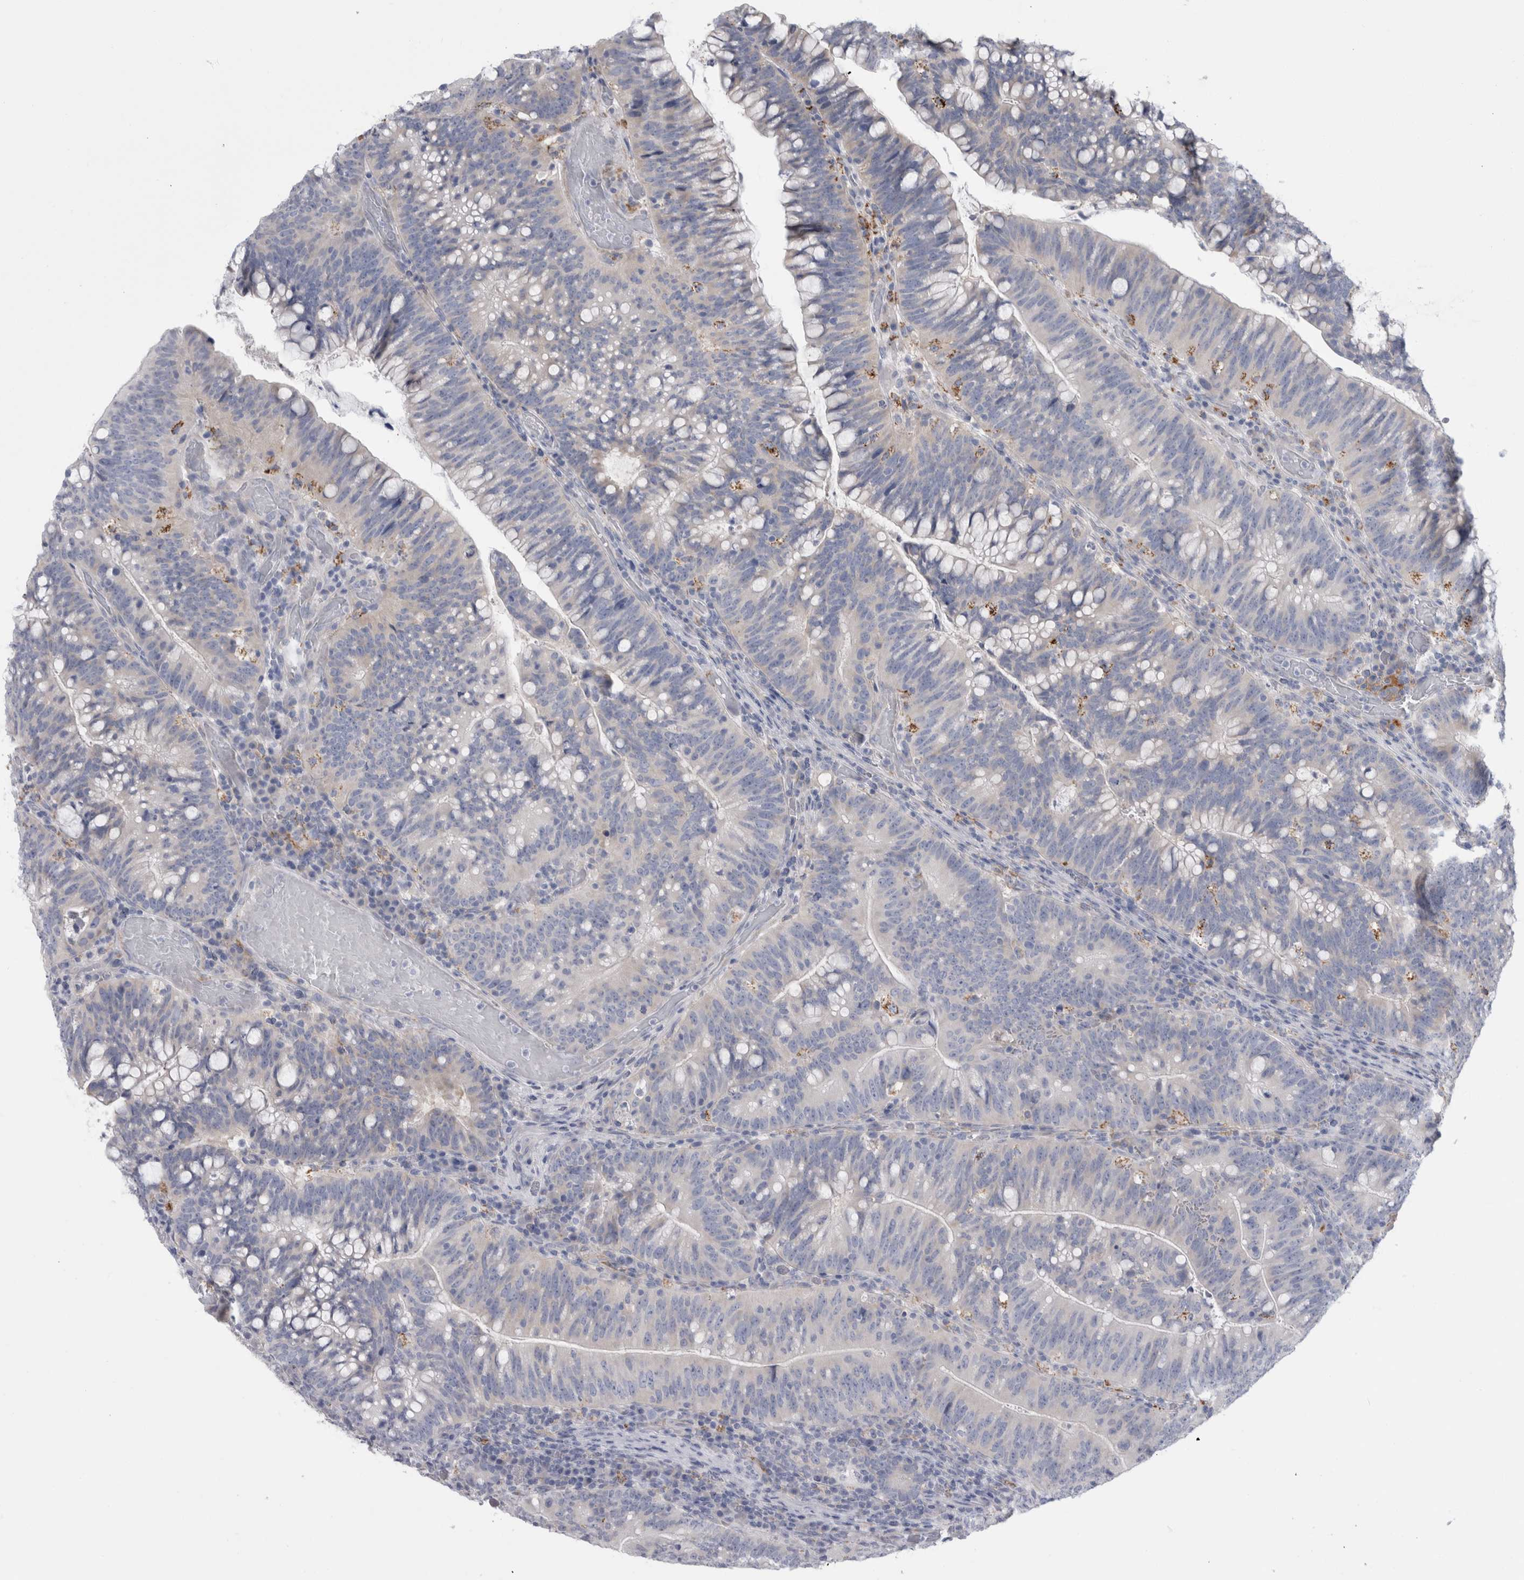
{"staining": {"intensity": "negative", "quantity": "none", "location": "none"}, "tissue": "colorectal cancer", "cell_type": "Tumor cells", "image_type": "cancer", "snomed": [{"axis": "morphology", "description": "Adenocarcinoma, NOS"}, {"axis": "topography", "description": "Colon"}], "caption": "IHC of human colorectal adenocarcinoma displays no expression in tumor cells. (Immunohistochemistry (ihc), brightfield microscopy, high magnification).", "gene": "GATM", "patient": {"sex": "female", "age": 66}}